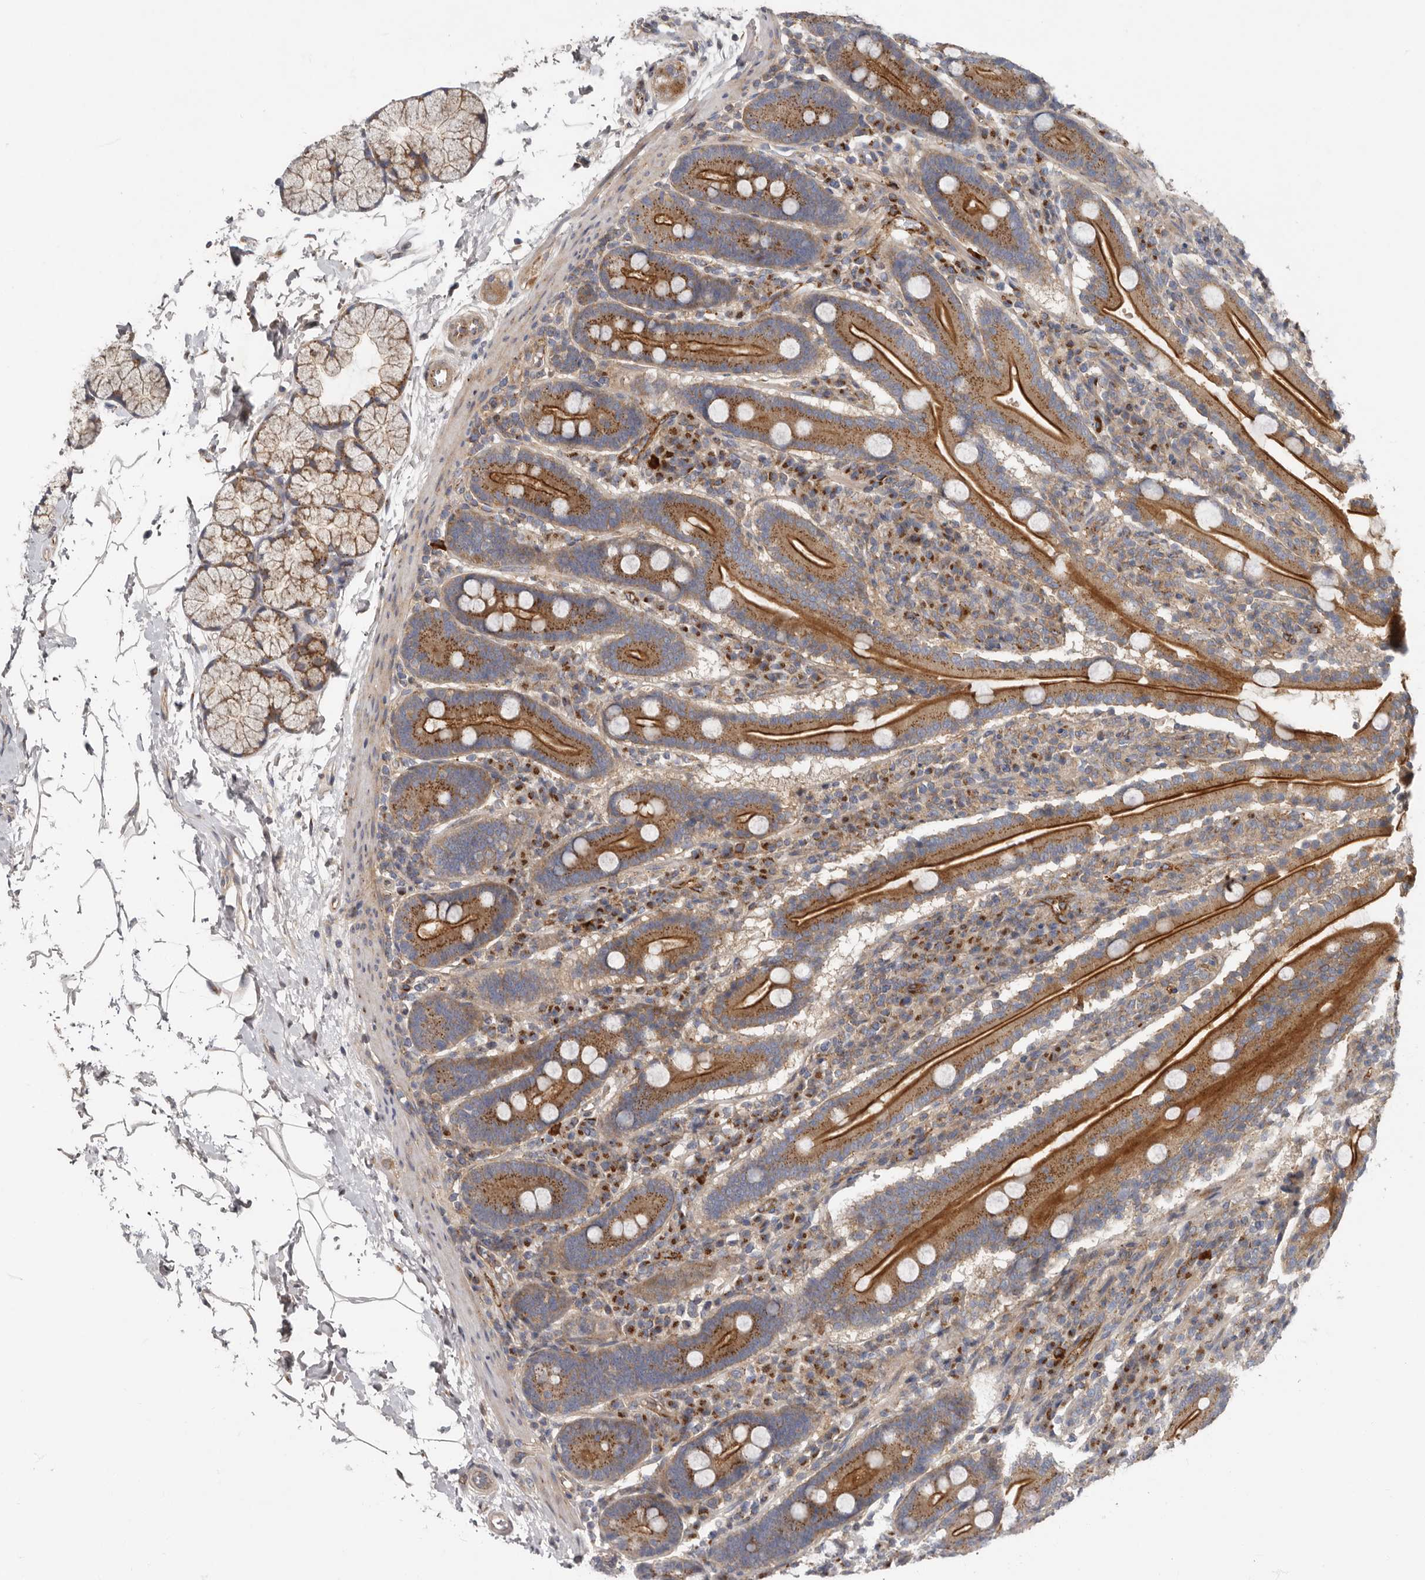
{"staining": {"intensity": "strong", "quantity": ">75%", "location": "cytoplasmic/membranous"}, "tissue": "duodenum", "cell_type": "Glandular cells", "image_type": "normal", "snomed": [{"axis": "morphology", "description": "Normal tissue, NOS"}, {"axis": "topography", "description": "Duodenum"}], "caption": "The photomicrograph exhibits immunohistochemical staining of normal duodenum. There is strong cytoplasmic/membranous positivity is identified in approximately >75% of glandular cells. Using DAB (3,3'-diaminobenzidine) (brown) and hematoxylin (blue) stains, captured at high magnification using brightfield microscopy.", "gene": "LUZP1", "patient": {"sex": "male", "age": 35}}